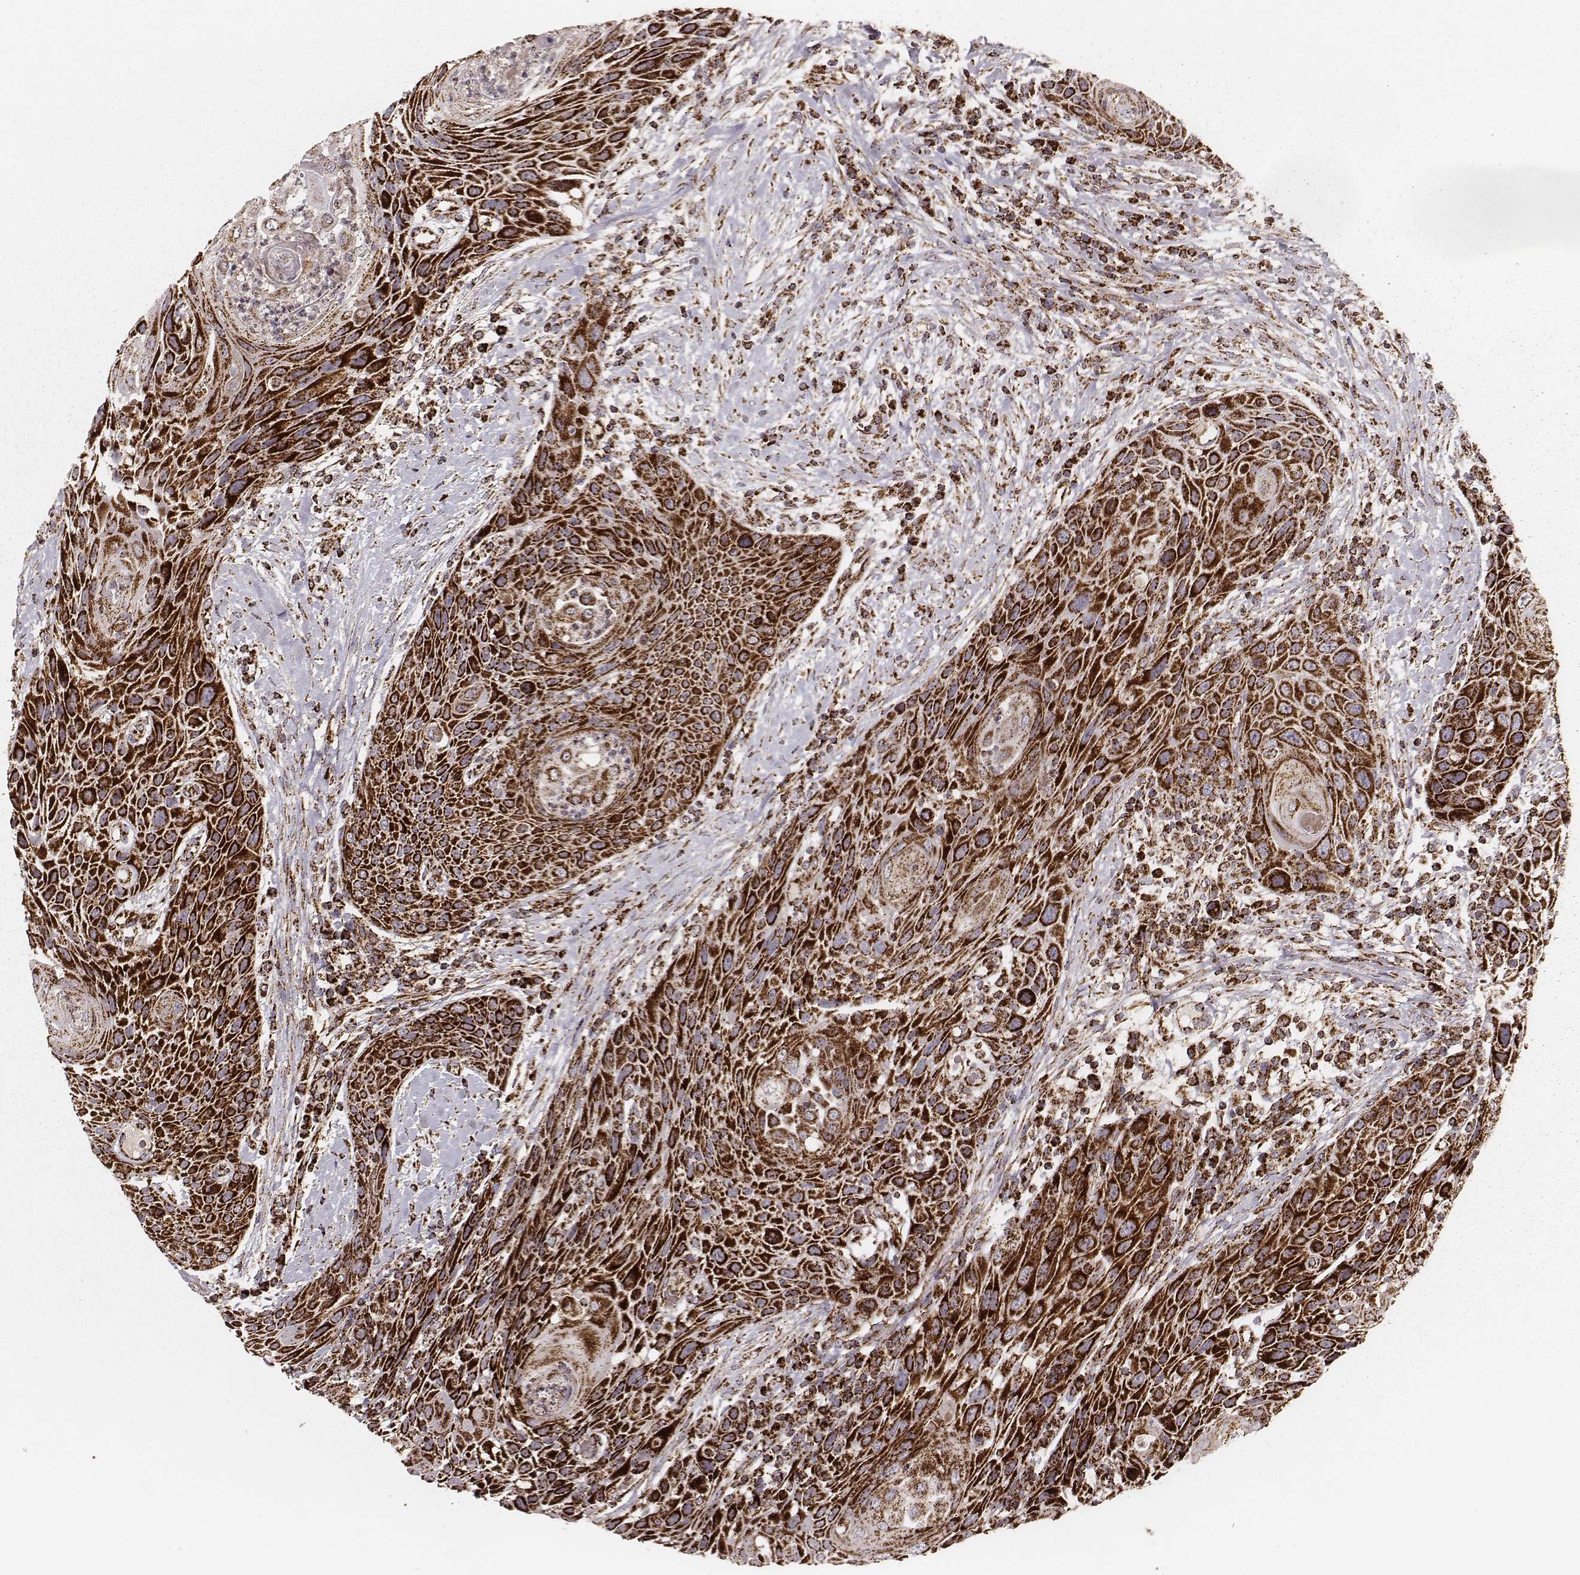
{"staining": {"intensity": "strong", "quantity": ">75%", "location": "cytoplasmic/membranous"}, "tissue": "head and neck cancer", "cell_type": "Tumor cells", "image_type": "cancer", "snomed": [{"axis": "morphology", "description": "Squamous cell carcinoma, NOS"}, {"axis": "topography", "description": "Head-Neck"}], "caption": "Immunohistochemistry (IHC) of squamous cell carcinoma (head and neck) exhibits high levels of strong cytoplasmic/membranous positivity in approximately >75% of tumor cells.", "gene": "TUFM", "patient": {"sex": "male", "age": 69}}